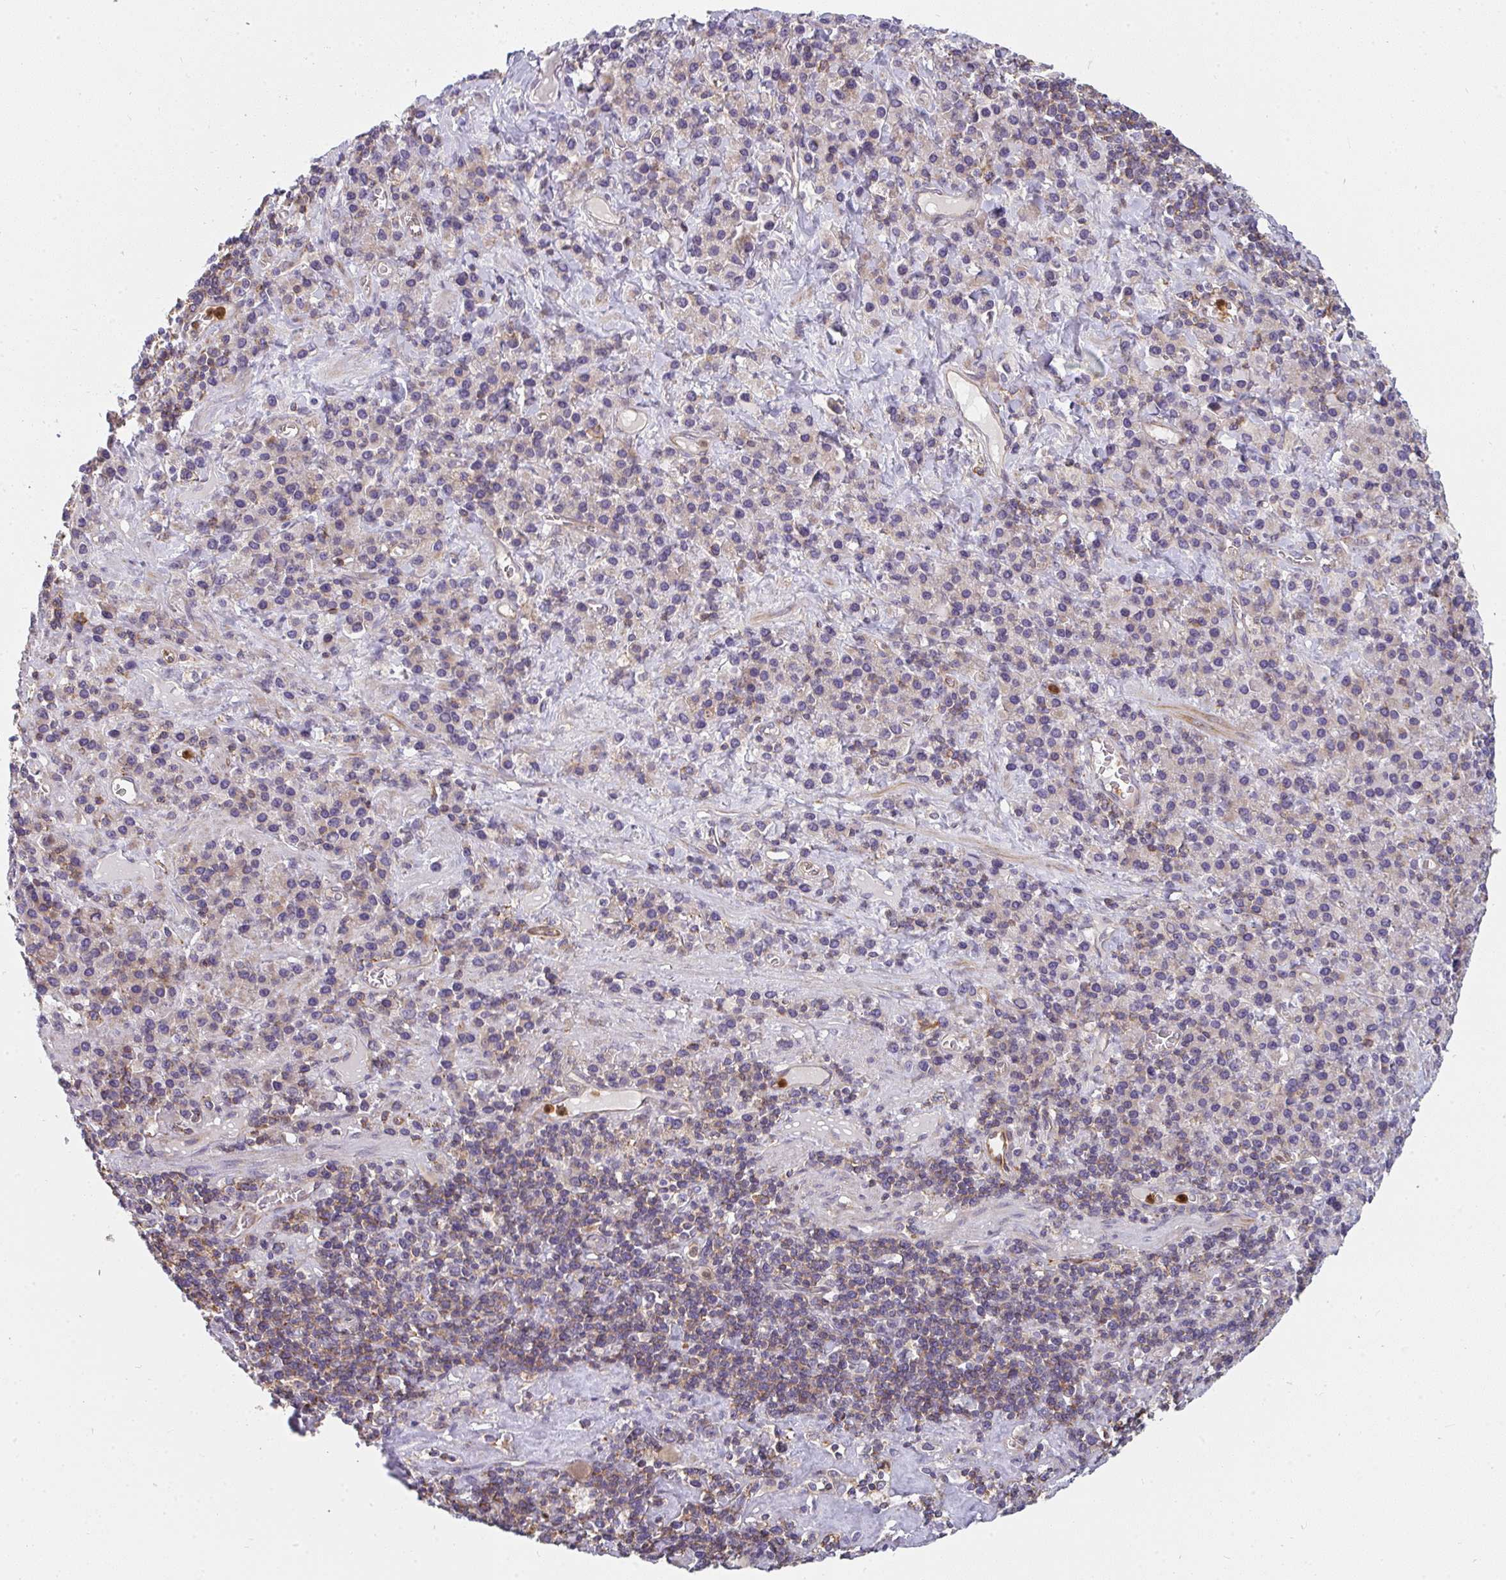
{"staining": {"intensity": "negative", "quantity": "none", "location": "none"}, "tissue": "stomach cancer", "cell_type": "Tumor cells", "image_type": "cancer", "snomed": [{"axis": "morphology", "description": "Adenocarcinoma, NOS"}, {"axis": "topography", "description": "Stomach, upper"}], "caption": "High magnification brightfield microscopy of stomach adenocarcinoma stained with DAB (3,3'-diaminobenzidine) (brown) and counterstained with hematoxylin (blue): tumor cells show no significant staining. Brightfield microscopy of IHC stained with DAB (3,3'-diaminobenzidine) (brown) and hematoxylin (blue), captured at high magnification.", "gene": "CSF3R", "patient": {"sex": "male", "age": 75}}